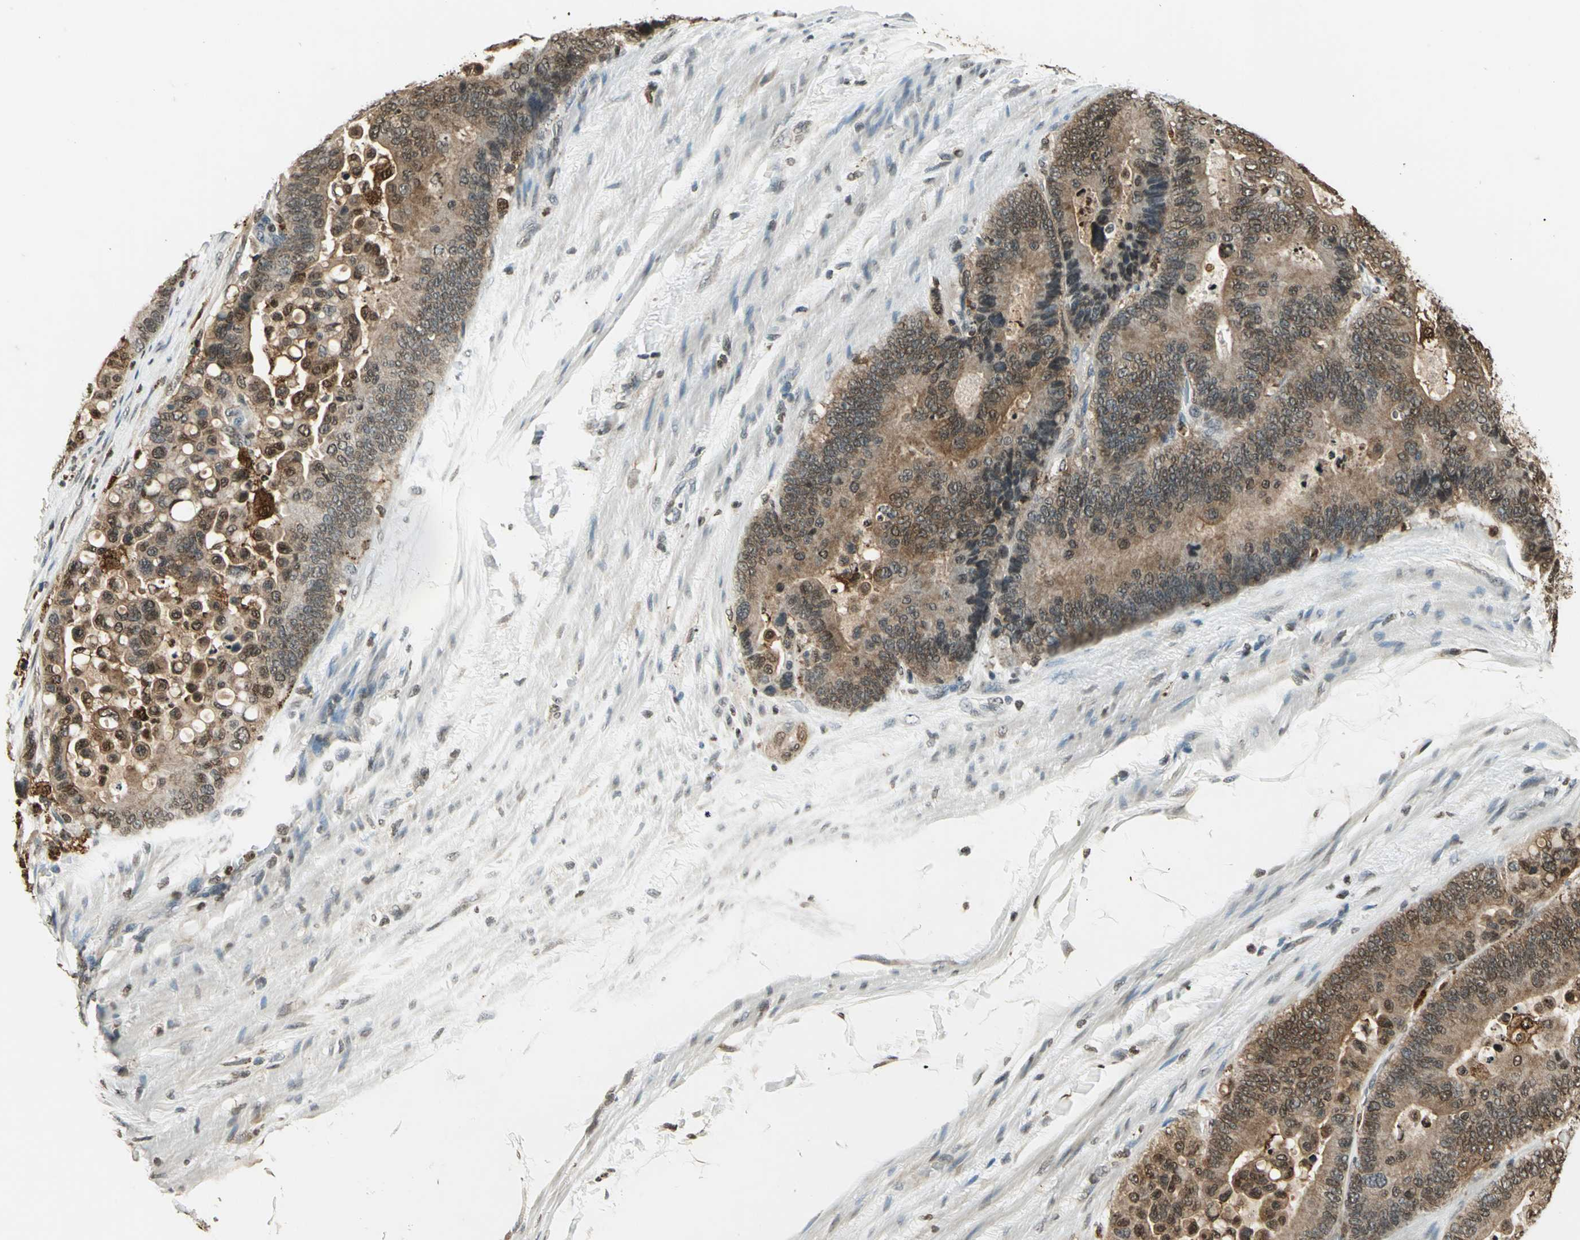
{"staining": {"intensity": "moderate", "quantity": ">75%", "location": "cytoplasmic/membranous"}, "tissue": "colorectal cancer", "cell_type": "Tumor cells", "image_type": "cancer", "snomed": [{"axis": "morphology", "description": "Normal tissue, NOS"}, {"axis": "morphology", "description": "Adenocarcinoma, NOS"}, {"axis": "topography", "description": "Colon"}], "caption": "IHC micrograph of neoplastic tissue: human colorectal adenocarcinoma stained using immunohistochemistry demonstrates medium levels of moderate protein expression localized specifically in the cytoplasmic/membranous of tumor cells, appearing as a cytoplasmic/membranous brown color.", "gene": "LGALS3", "patient": {"sex": "male", "age": 82}}